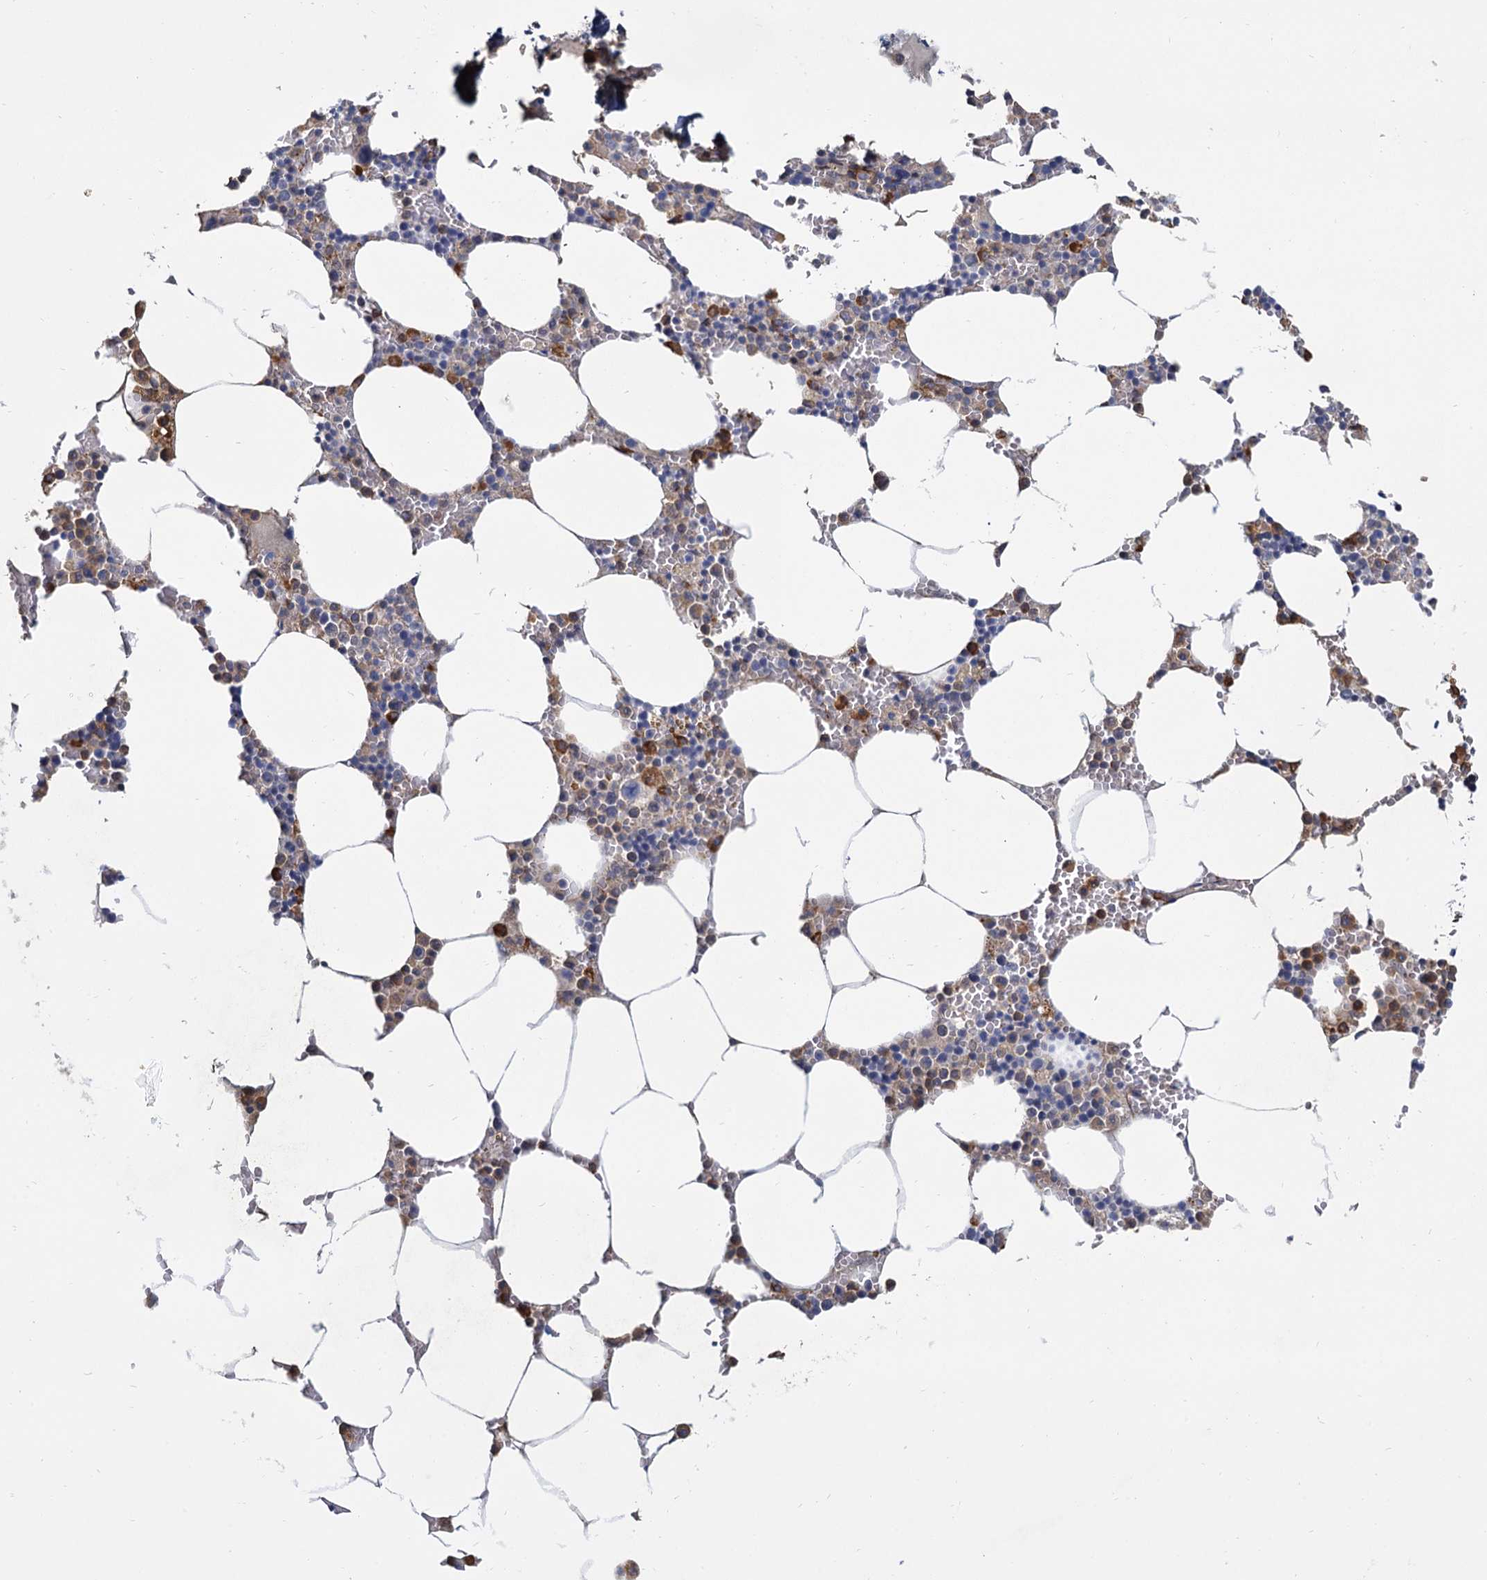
{"staining": {"intensity": "moderate", "quantity": "25%-75%", "location": "cytoplasmic/membranous"}, "tissue": "bone marrow", "cell_type": "Hematopoietic cells", "image_type": "normal", "snomed": [{"axis": "morphology", "description": "Normal tissue, NOS"}, {"axis": "topography", "description": "Bone marrow"}], "caption": "Moderate cytoplasmic/membranous expression is appreciated in approximately 25%-75% of hematopoietic cells in unremarkable bone marrow. Using DAB (brown) and hematoxylin (blue) stains, captured at high magnification using brightfield microscopy.", "gene": "LRRC51", "patient": {"sex": "male", "age": 70}}